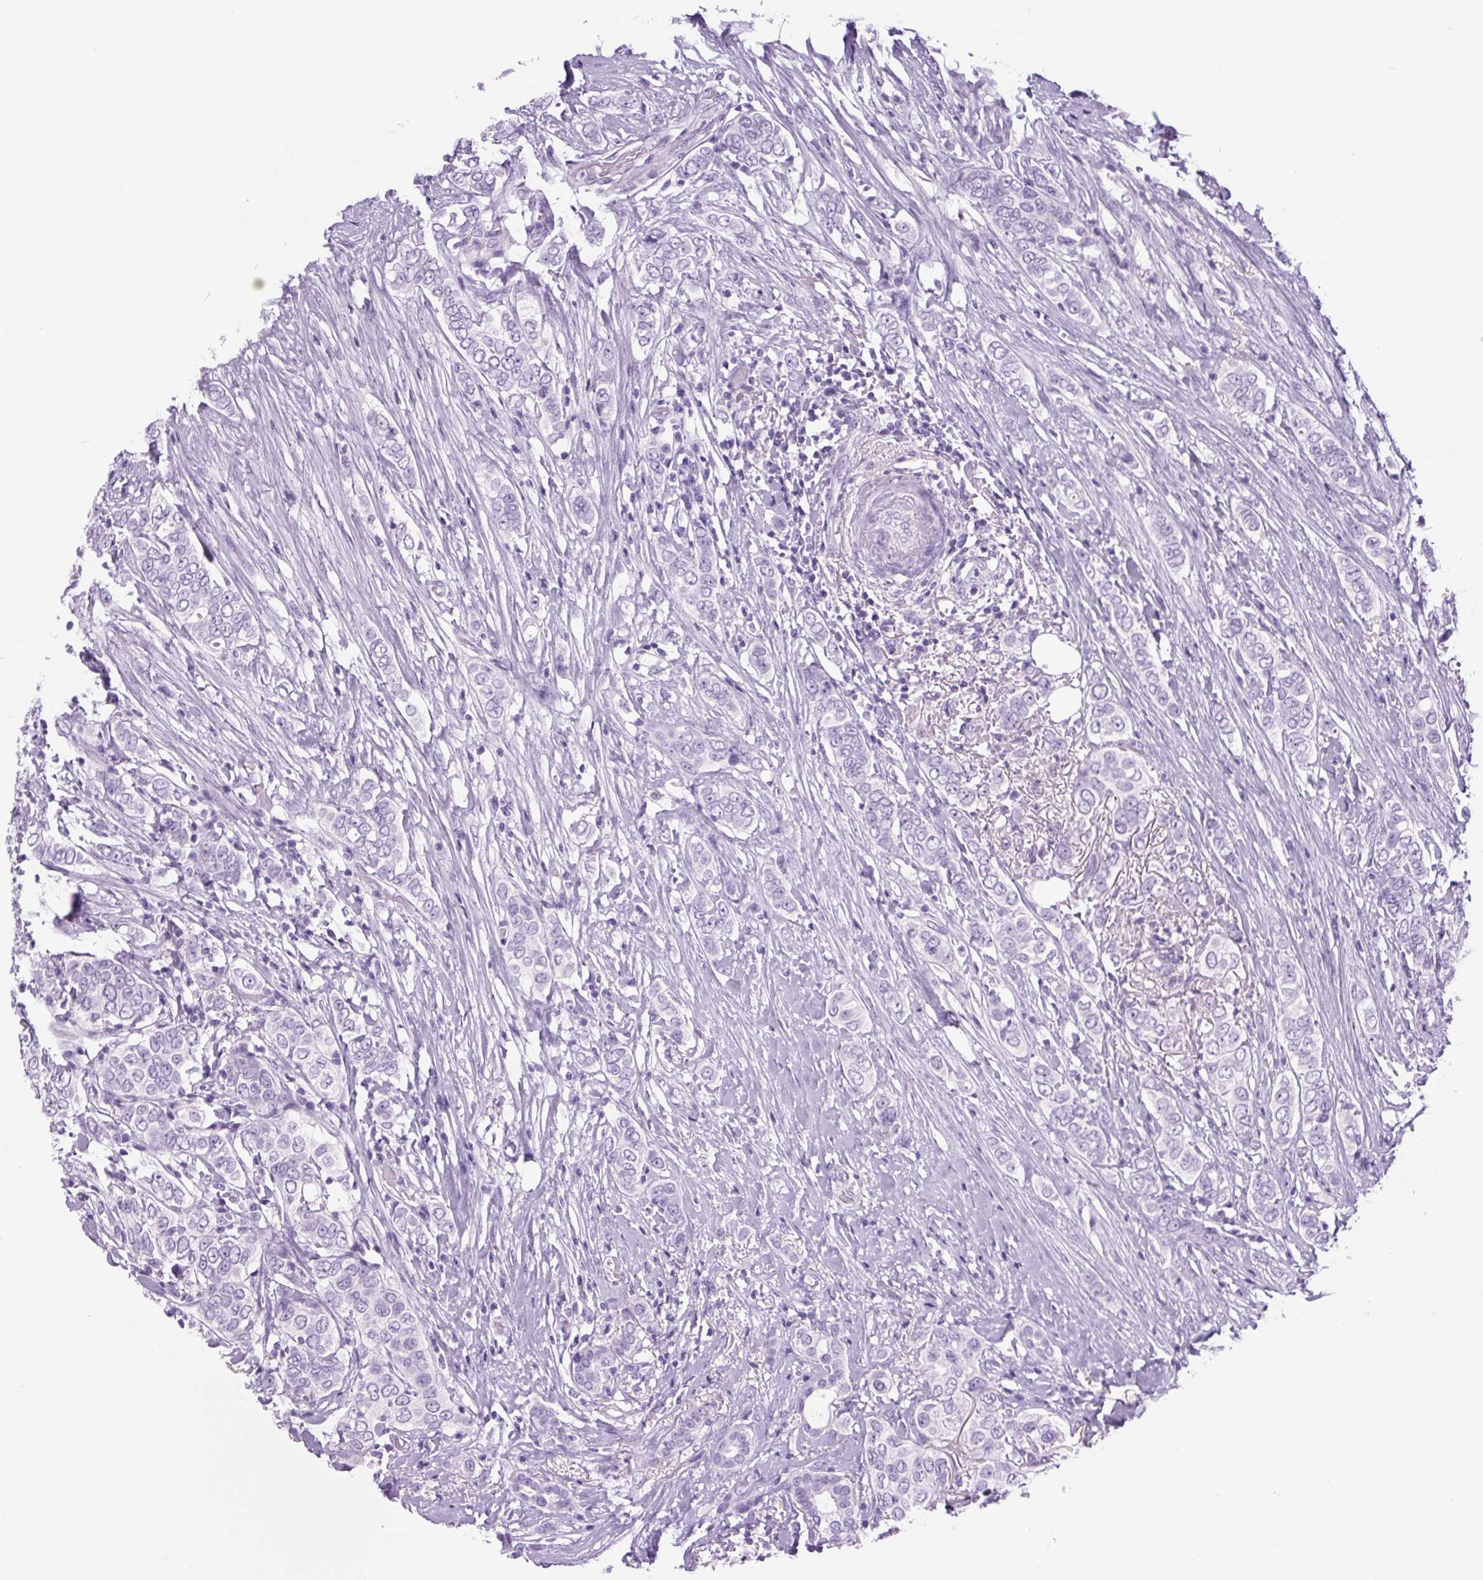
{"staining": {"intensity": "negative", "quantity": "none", "location": "none"}, "tissue": "breast cancer", "cell_type": "Tumor cells", "image_type": "cancer", "snomed": [{"axis": "morphology", "description": "Lobular carcinoma"}, {"axis": "topography", "description": "Breast"}], "caption": "Protein analysis of breast lobular carcinoma demonstrates no significant expression in tumor cells.", "gene": "PRRT1", "patient": {"sex": "female", "age": 51}}